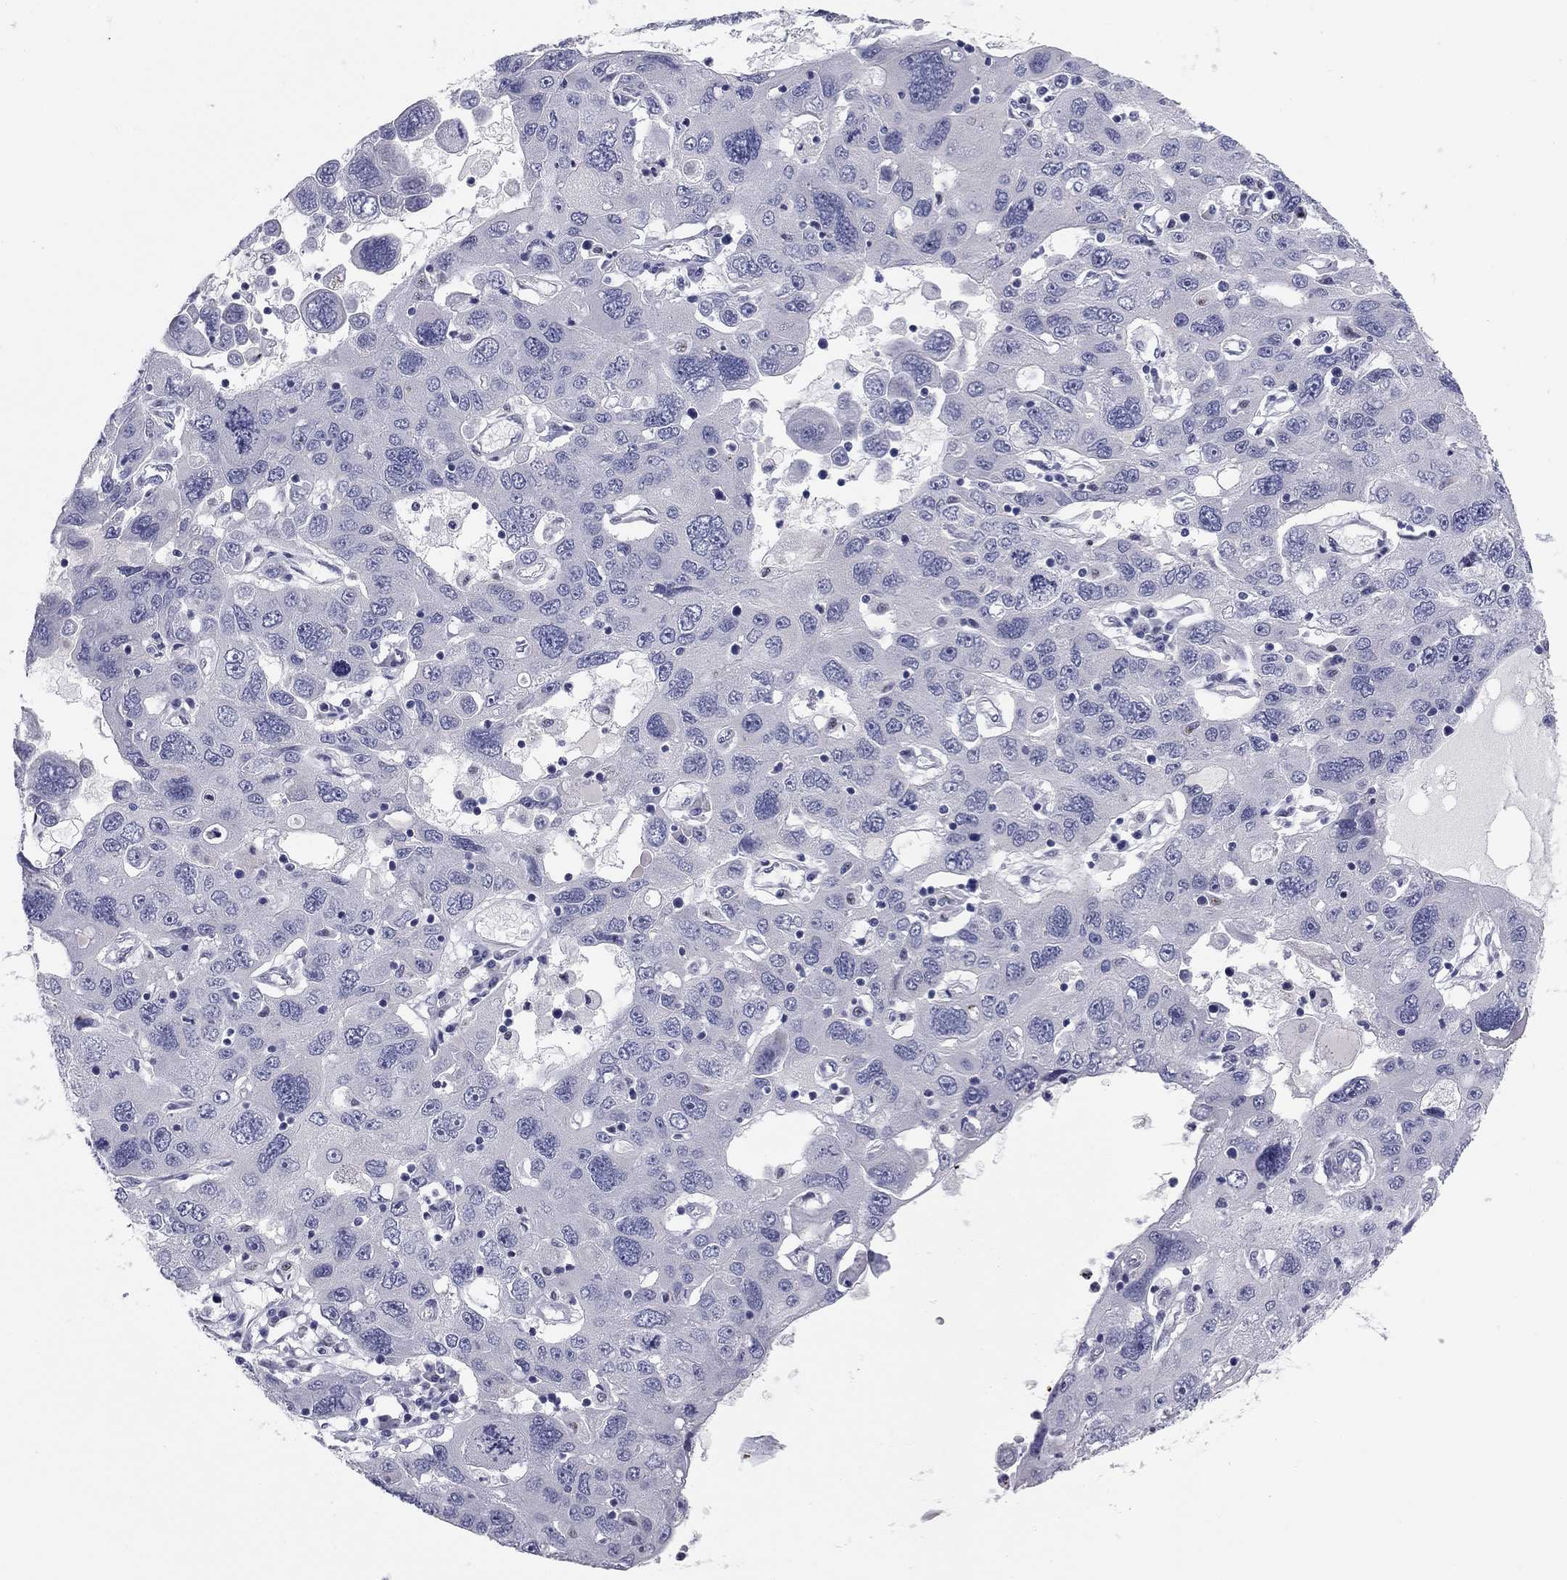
{"staining": {"intensity": "negative", "quantity": "none", "location": "none"}, "tissue": "stomach cancer", "cell_type": "Tumor cells", "image_type": "cancer", "snomed": [{"axis": "morphology", "description": "Adenocarcinoma, NOS"}, {"axis": "topography", "description": "Stomach"}], "caption": "IHC photomicrograph of human adenocarcinoma (stomach) stained for a protein (brown), which shows no positivity in tumor cells. (DAB (3,3'-diaminobenzidine) immunohistochemistry (IHC), high magnification).", "gene": "SEPTIN3", "patient": {"sex": "male", "age": 56}}